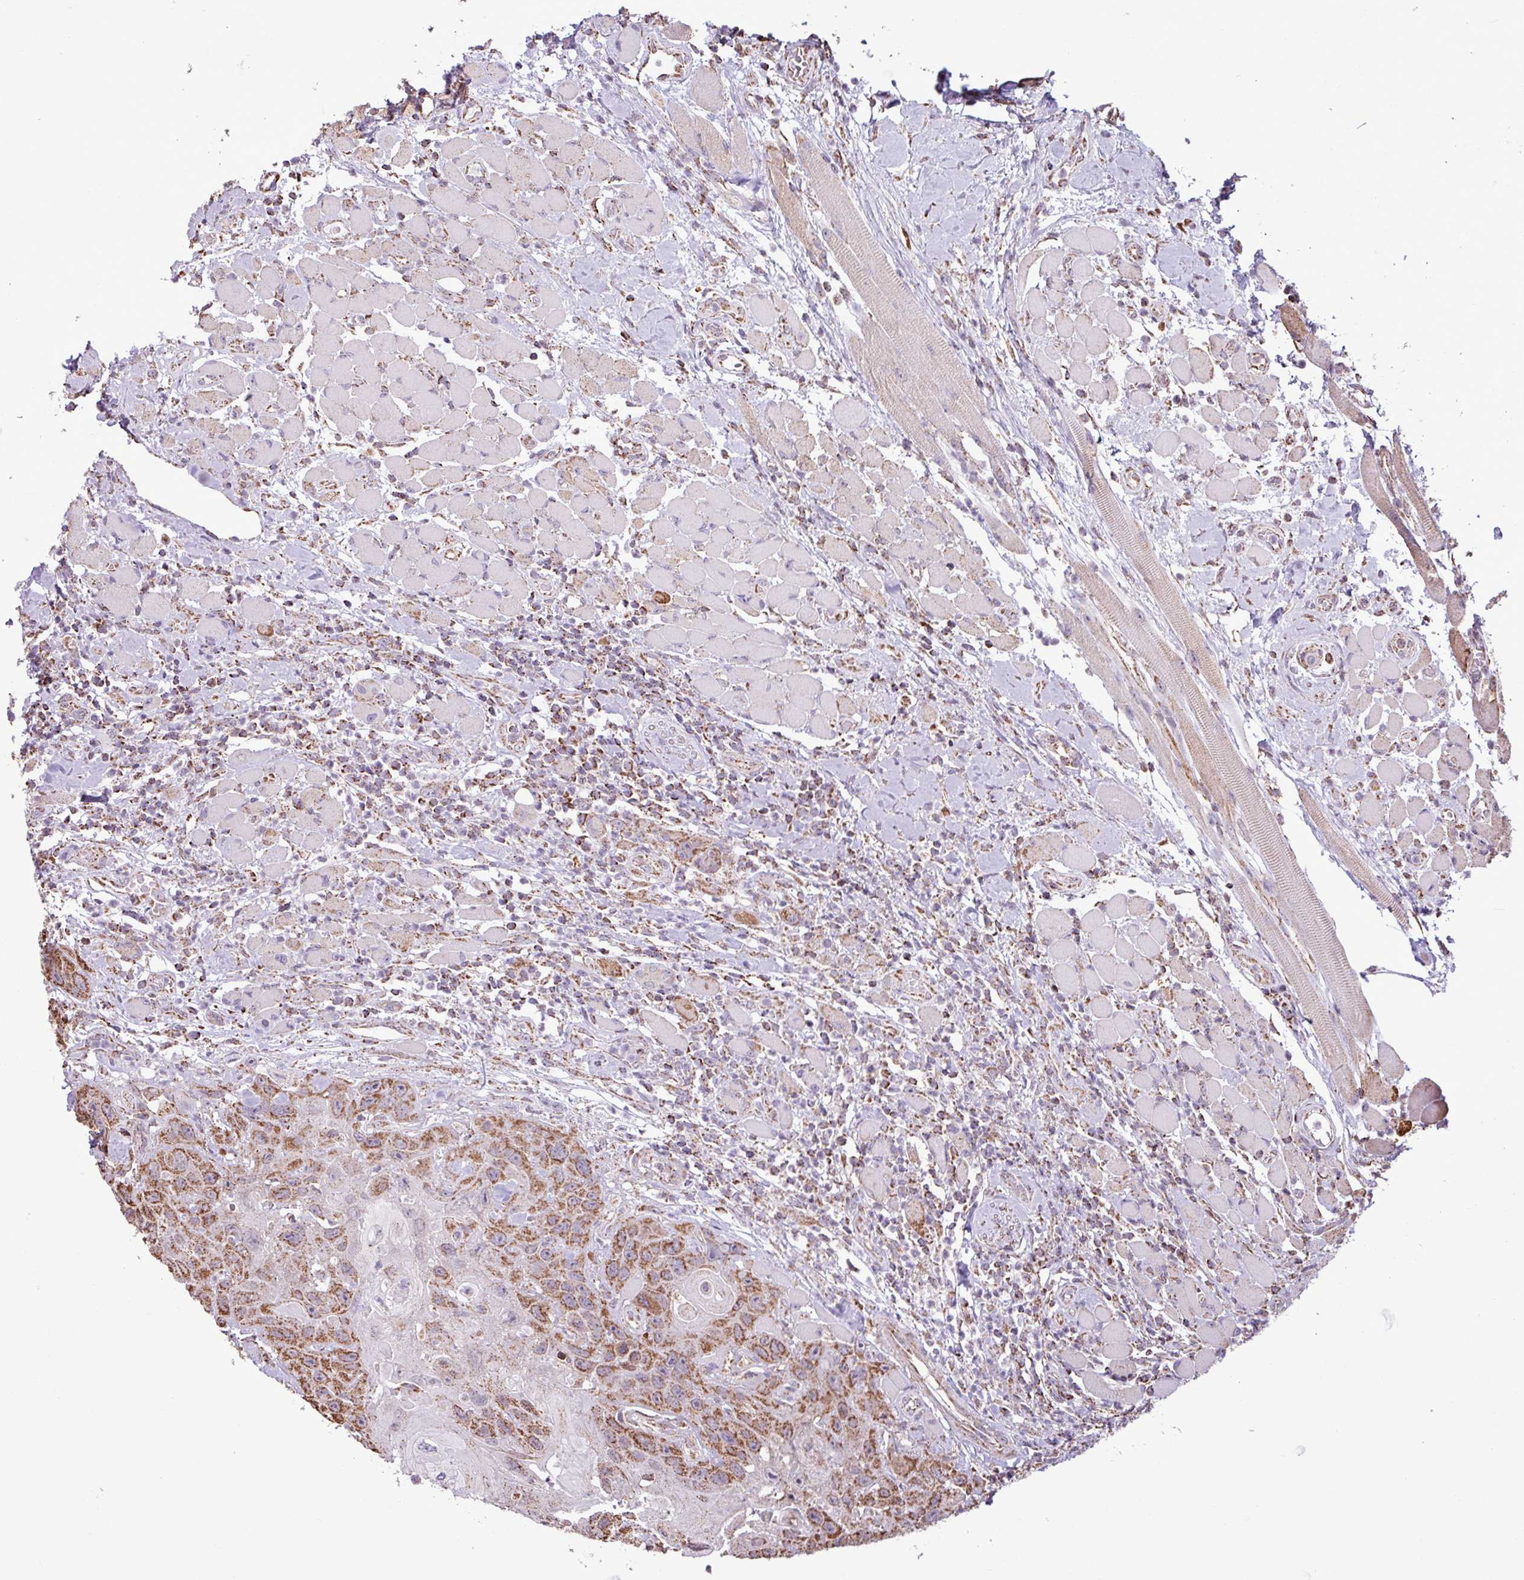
{"staining": {"intensity": "strong", "quantity": ">75%", "location": "cytoplasmic/membranous"}, "tissue": "head and neck cancer", "cell_type": "Tumor cells", "image_type": "cancer", "snomed": [{"axis": "morphology", "description": "Squamous cell carcinoma, NOS"}, {"axis": "topography", "description": "Head-Neck"}], "caption": "DAB (3,3'-diaminobenzidine) immunohistochemical staining of head and neck cancer demonstrates strong cytoplasmic/membranous protein expression in approximately >75% of tumor cells. (DAB IHC, brown staining for protein, blue staining for nuclei).", "gene": "ALG8", "patient": {"sex": "female", "age": 59}}